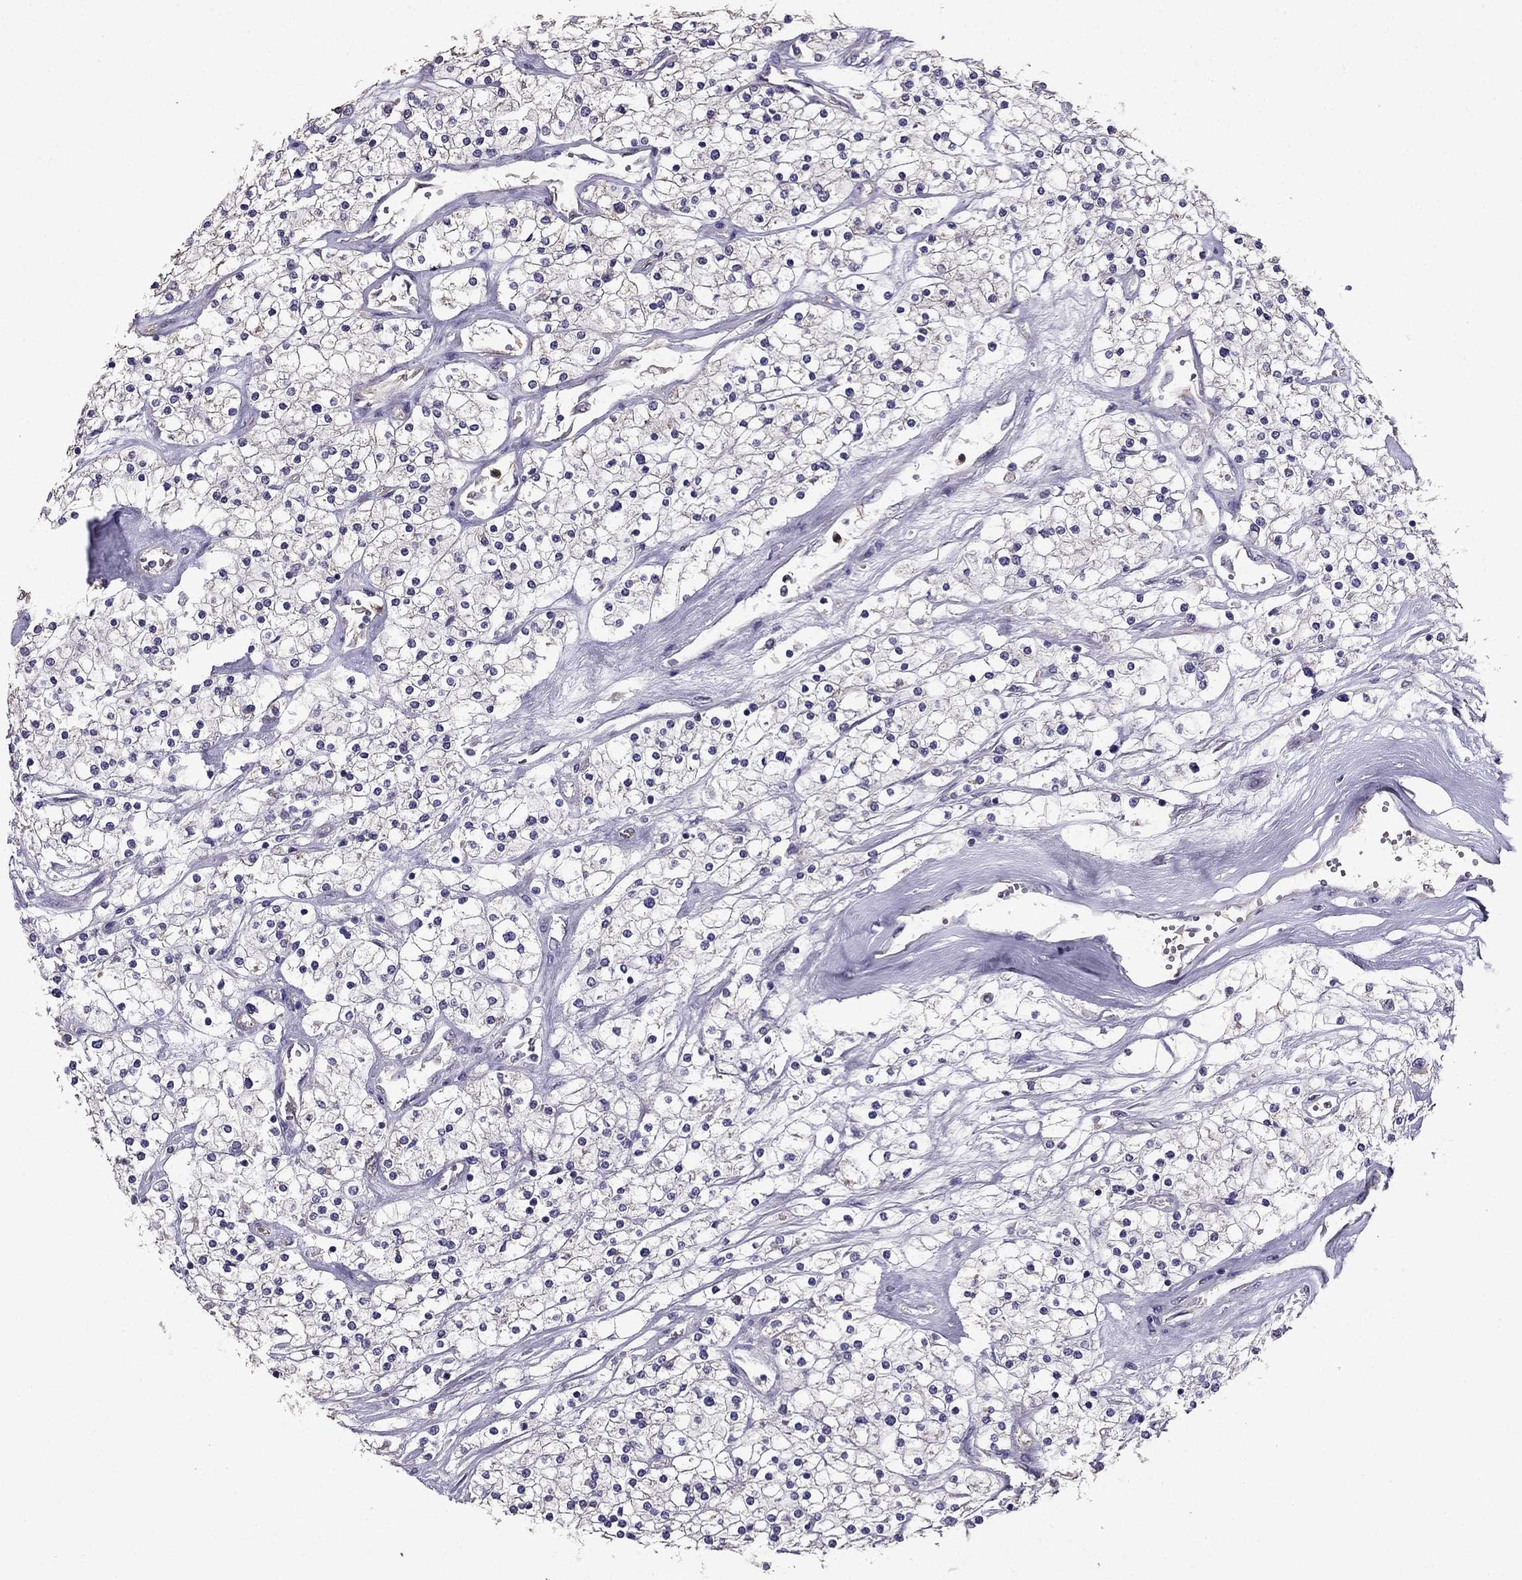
{"staining": {"intensity": "negative", "quantity": "none", "location": "none"}, "tissue": "renal cancer", "cell_type": "Tumor cells", "image_type": "cancer", "snomed": [{"axis": "morphology", "description": "Adenocarcinoma, NOS"}, {"axis": "topography", "description": "Kidney"}], "caption": "Renal cancer stained for a protein using immunohistochemistry (IHC) shows no expression tumor cells.", "gene": "RFLNB", "patient": {"sex": "male", "age": 80}}